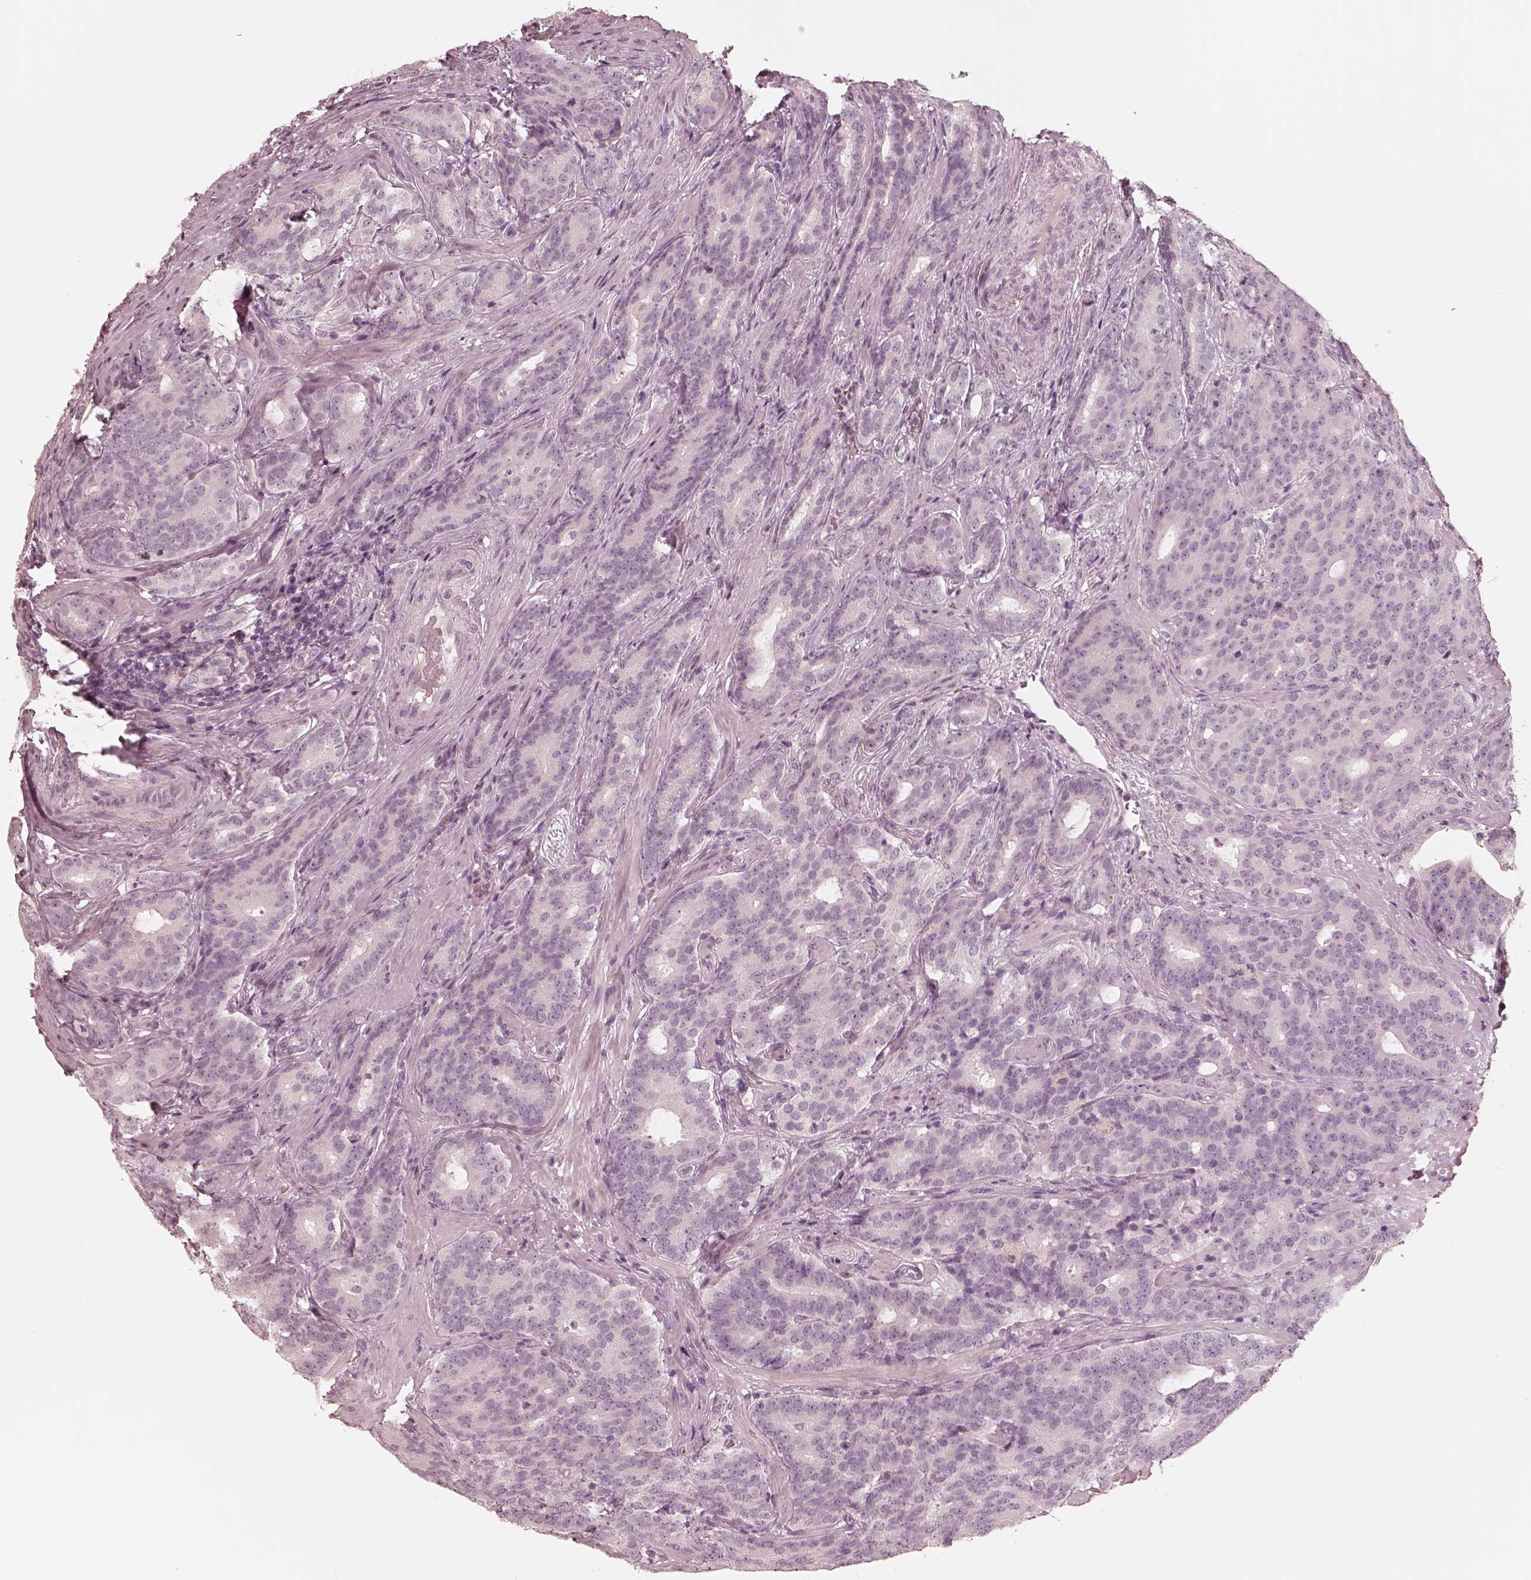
{"staining": {"intensity": "negative", "quantity": "none", "location": "none"}, "tissue": "prostate cancer", "cell_type": "Tumor cells", "image_type": "cancer", "snomed": [{"axis": "morphology", "description": "Adenocarcinoma, NOS"}, {"axis": "topography", "description": "Prostate"}], "caption": "Protein analysis of prostate cancer exhibits no significant positivity in tumor cells.", "gene": "CALR3", "patient": {"sex": "male", "age": 71}}